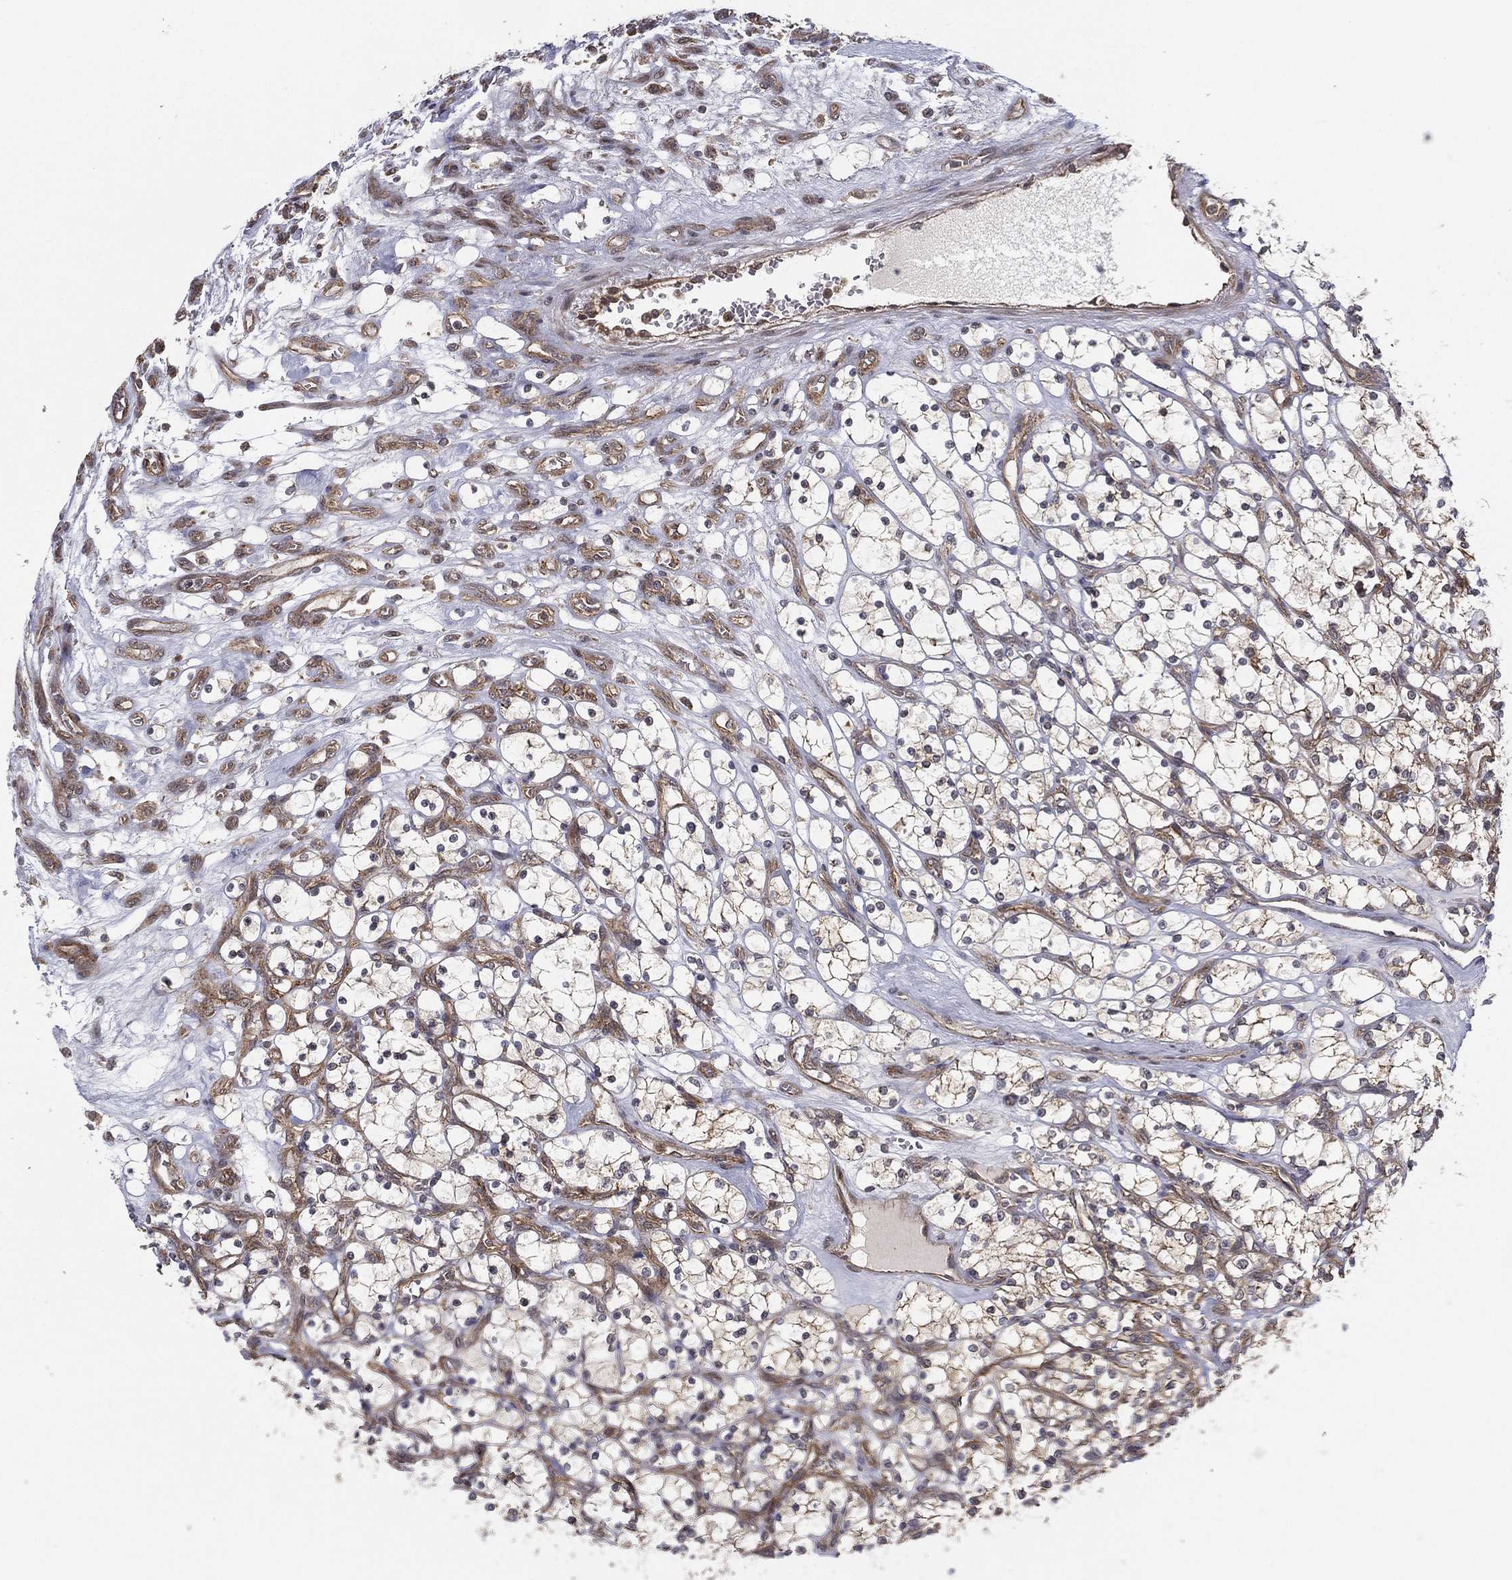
{"staining": {"intensity": "moderate", "quantity": "<25%", "location": "cytoplasmic/membranous"}, "tissue": "renal cancer", "cell_type": "Tumor cells", "image_type": "cancer", "snomed": [{"axis": "morphology", "description": "Adenocarcinoma, NOS"}, {"axis": "topography", "description": "Kidney"}], "caption": "Immunohistochemistry (IHC) image of neoplastic tissue: adenocarcinoma (renal) stained using immunohistochemistry (IHC) demonstrates low levels of moderate protein expression localized specifically in the cytoplasmic/membranous of tumor cells, appearing as a cytoplasmic/membranous brown color.", "gene": "UACA", "patient": {"sex": "female", "age": 69}}